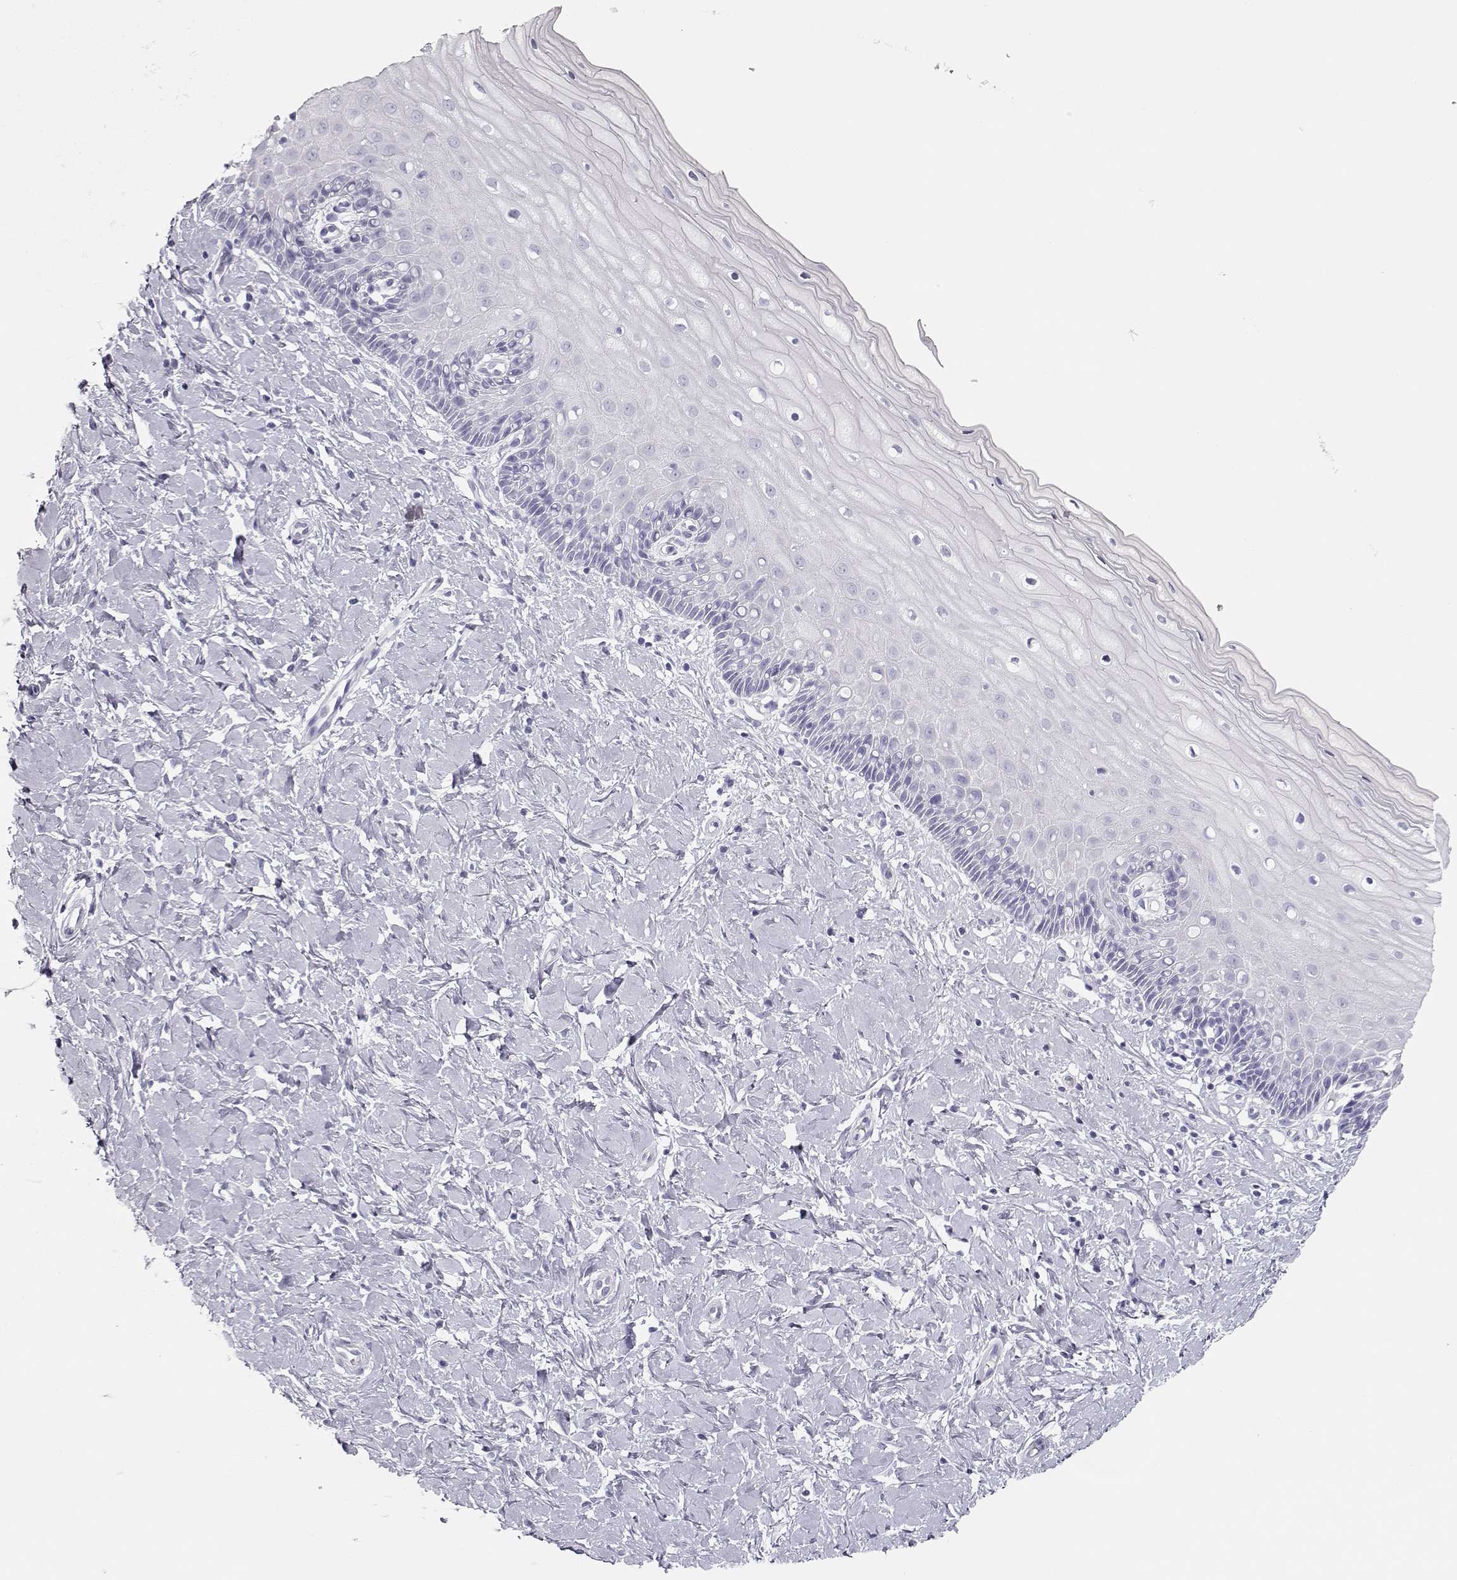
{"staining": {"intensity": "negative", "quantity": "none", "location": "none"}, "tissue": "cervix", "cell_type": "Squamous epithelial cells", "image_type": "normal", "snomed": [{"axis": "morphology", "description": "Normal tissue, NOS"}, {"axis": "topography", "description": "Cervix"}], "caption": "An immunohistochemistry photomicrograph of normal cervix is shown. There is no staining in squamous epithelial cells of cervix.", "gene": "TKTL1", "patient": {"sex": "female", "age": 37}}